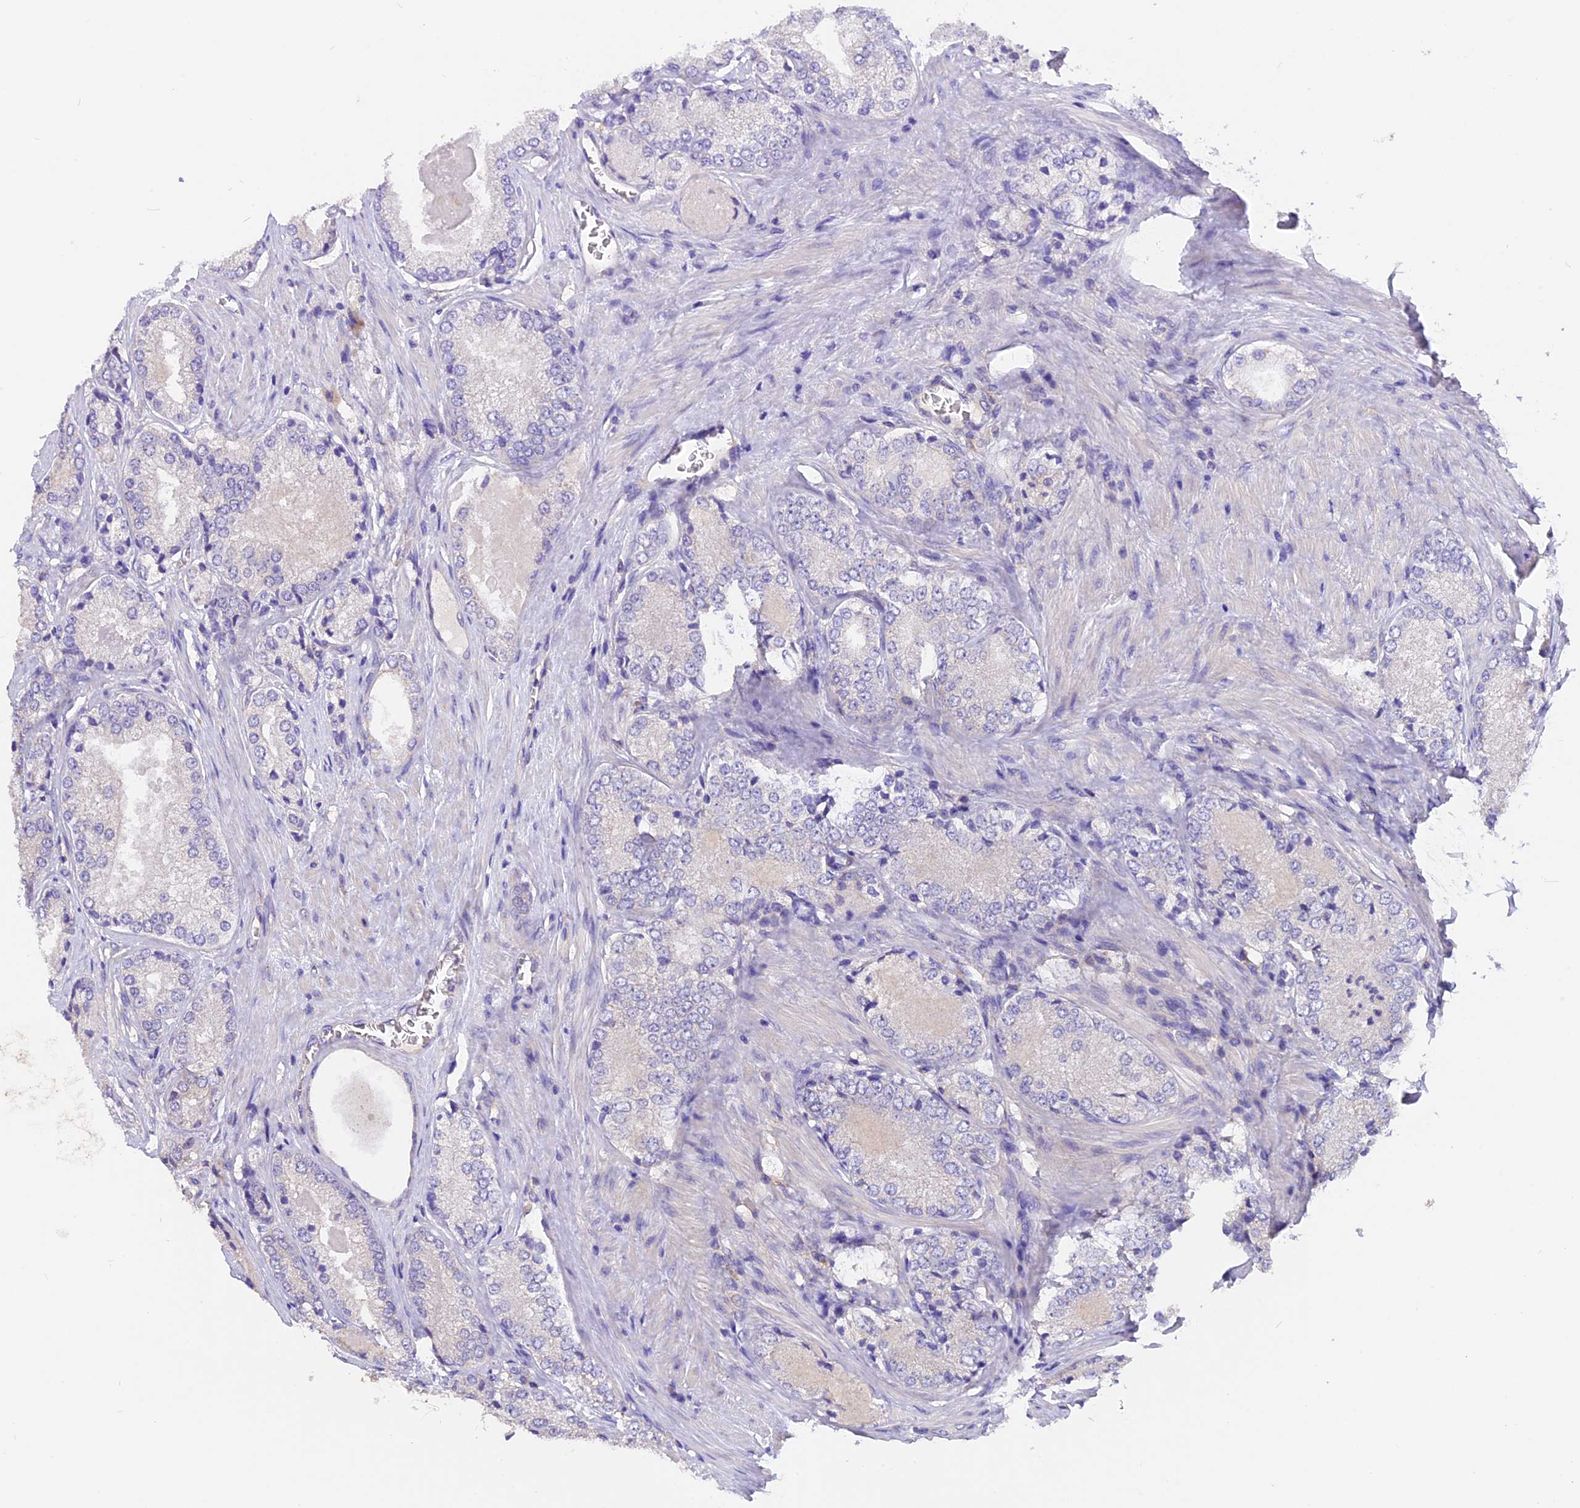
{"staining": {"intensity": "negative", "quantity": "none", "location": "none"}, "tissue": "prostate cancer", "cell_type": "Tumor cells", "image_type": "cancer", "snomed": [{"axis": "morphology", "description": "Adenocarcinoma, Low grade"}, {"axis": "topography", "description": "Prostate"}], "caption": "The immunohistochemistry (IHC) micrograph has no significant expression in tumor cells of prostate cancer (adenocarcinoma (low-grade)) tissue. (Brightfield microscopy of DAB immunohistochemistry at high magnification).", "gene": "AP3B2", "patient": {"sex": "male", "age": 68}}